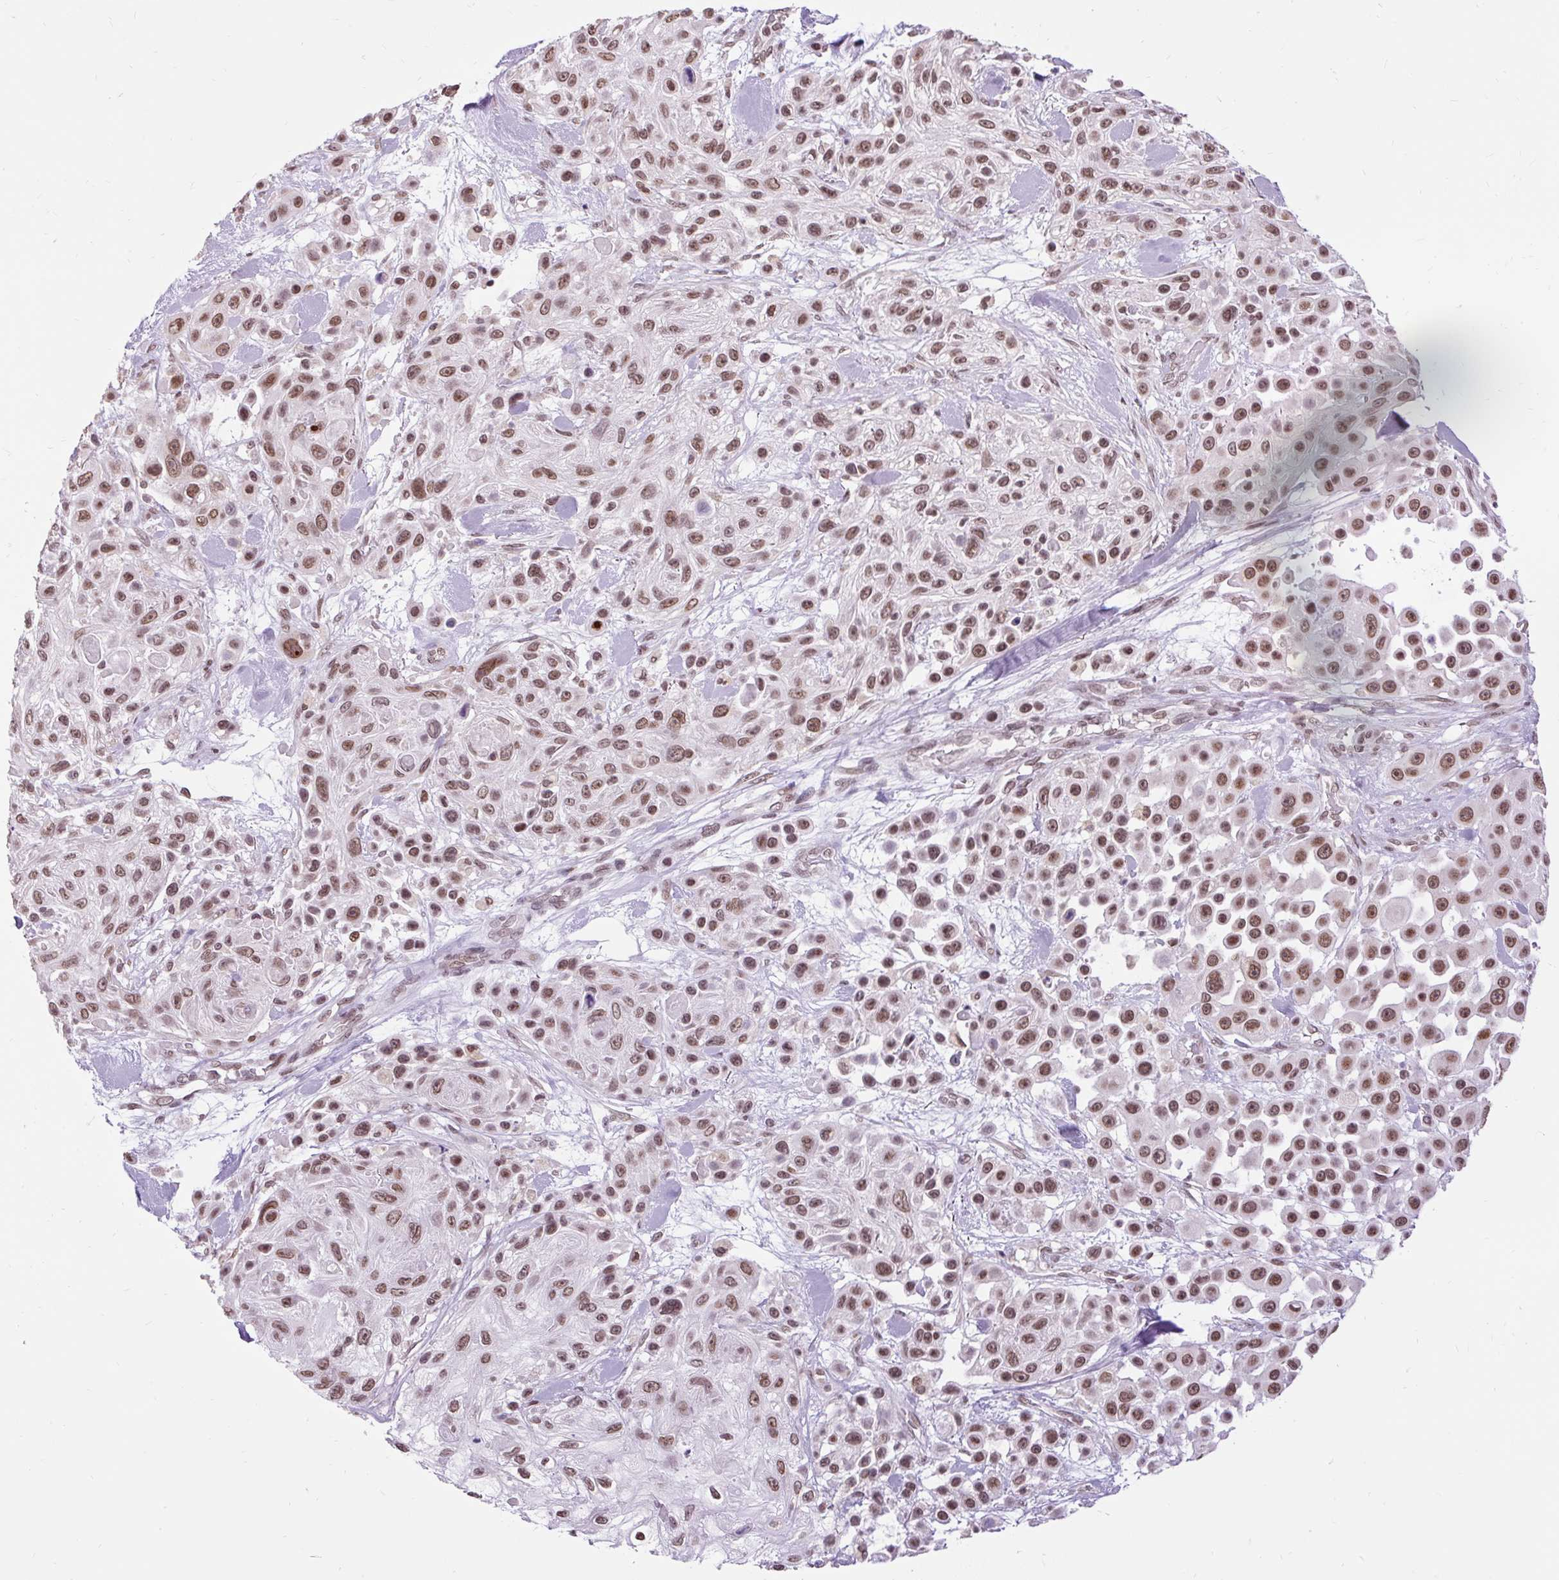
{"staining": {"intensity": "moderate", "quantity": ">75%", "location": "nuclear"}, "tissue": "skin cancer", "cell_type": "Tumor cells", "image_type": "cancer", "snomed": [{"axis": "morphology", "description": "Squamous cell carcinoma, NOS"}, {"axis": "topography", "description": "Skin"}], "caption": "Skin cancer (squamous cell carcinoma) tissue shows moderate nuclear staining in approximately >75% of tumor cells", "gene": "ZNF672", "patient": {"sex": "male", "age": 67}}